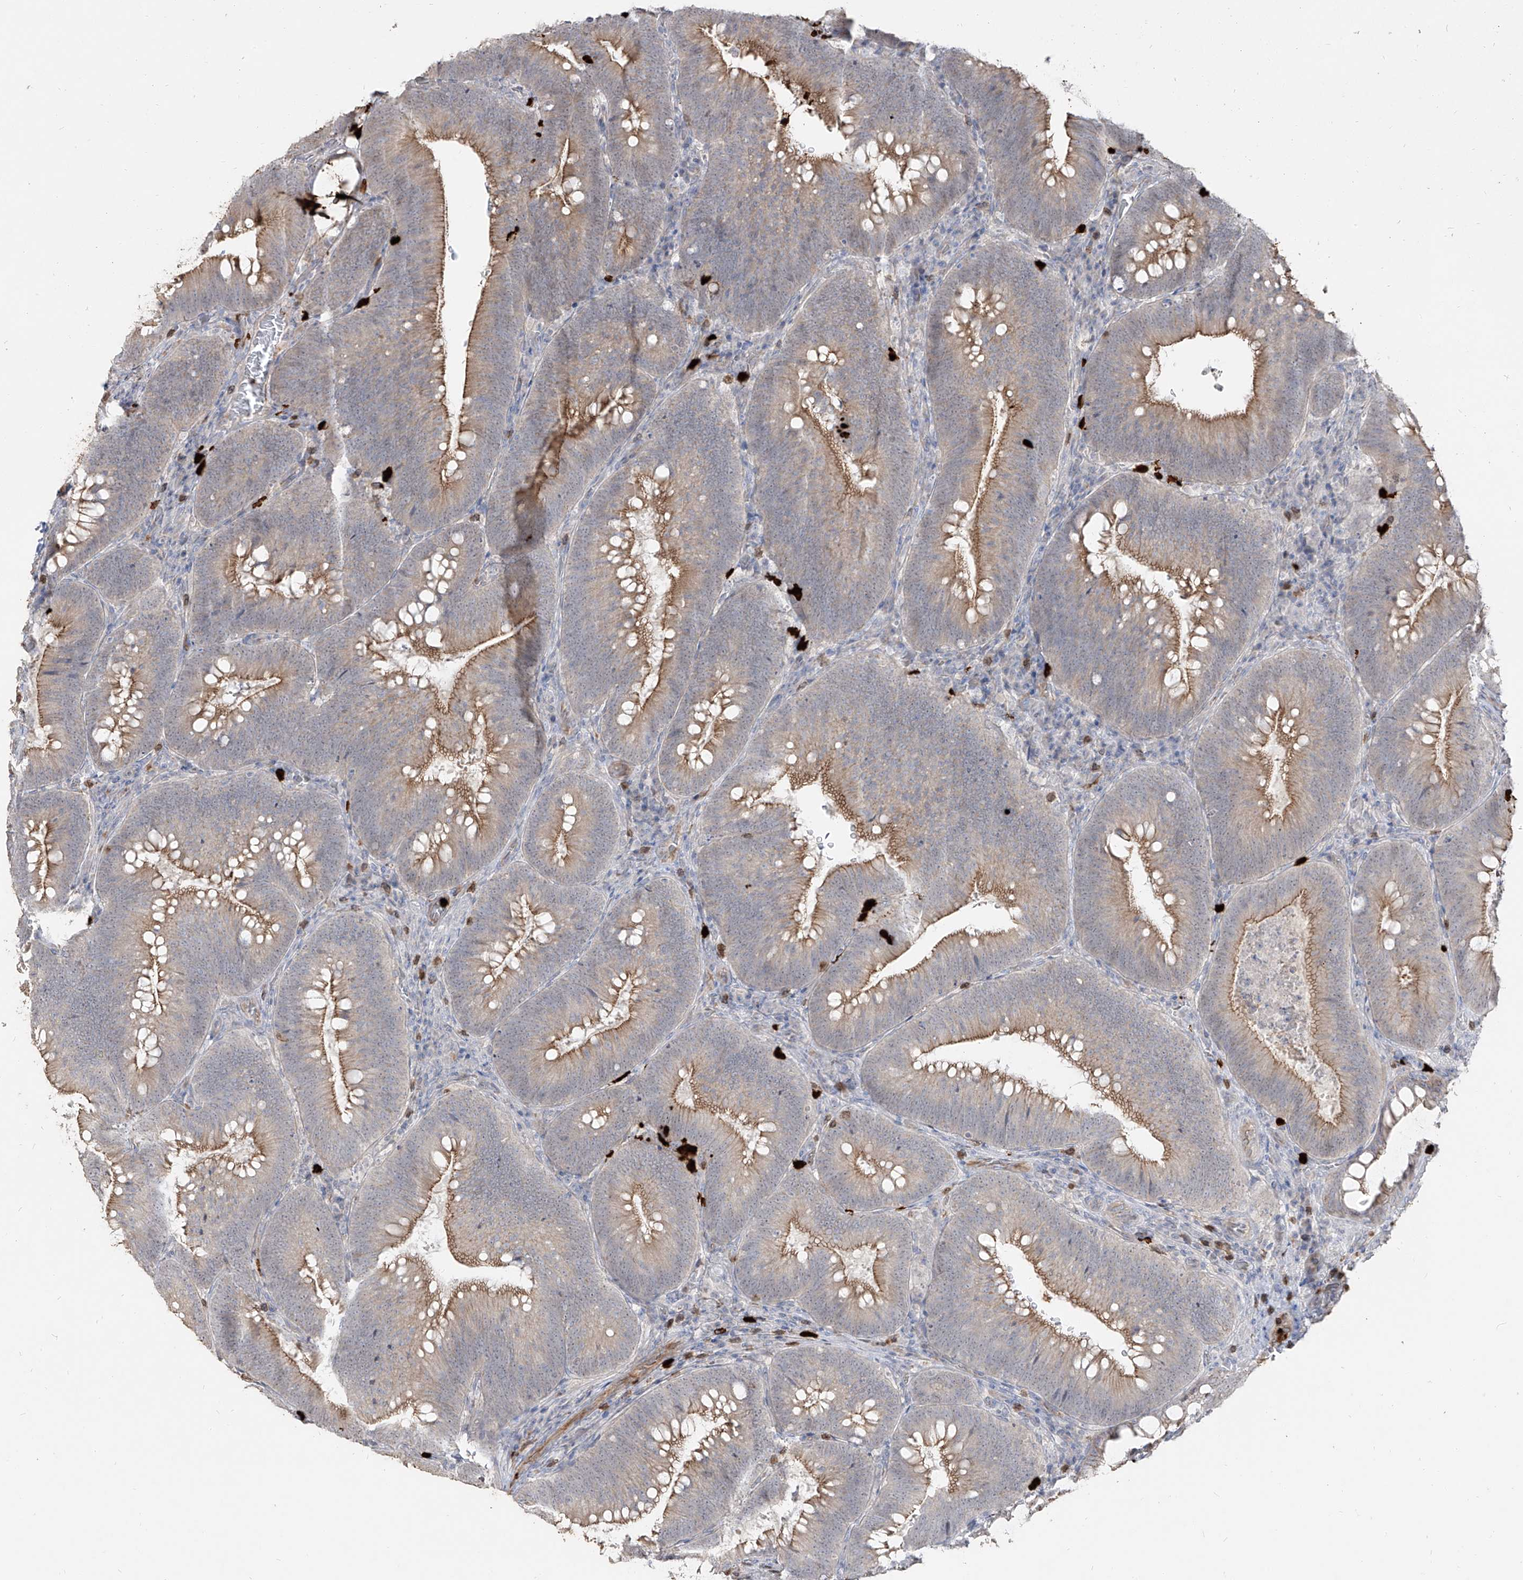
{"staining": {"intensity": "moderate", "quantity": "<25%", "location": "cytoplasmic/membranous"}, "tissue": "colorectal cancer", "cell_type": "Tumor cells", "image_type": "cancer", "snomed": [{"axis": "morphology", "description": "Normal tissue, NOS"}, {"axis": "topography", "description": "Colon"}], "caption": "IHC (DAB) staining of colorectal cancer shows moderate cytoplasmic/membranous protein expression in about <25% of tumor cells.", "gene": "ZNF227", "patient": {"sex": "female", "age": 82}}